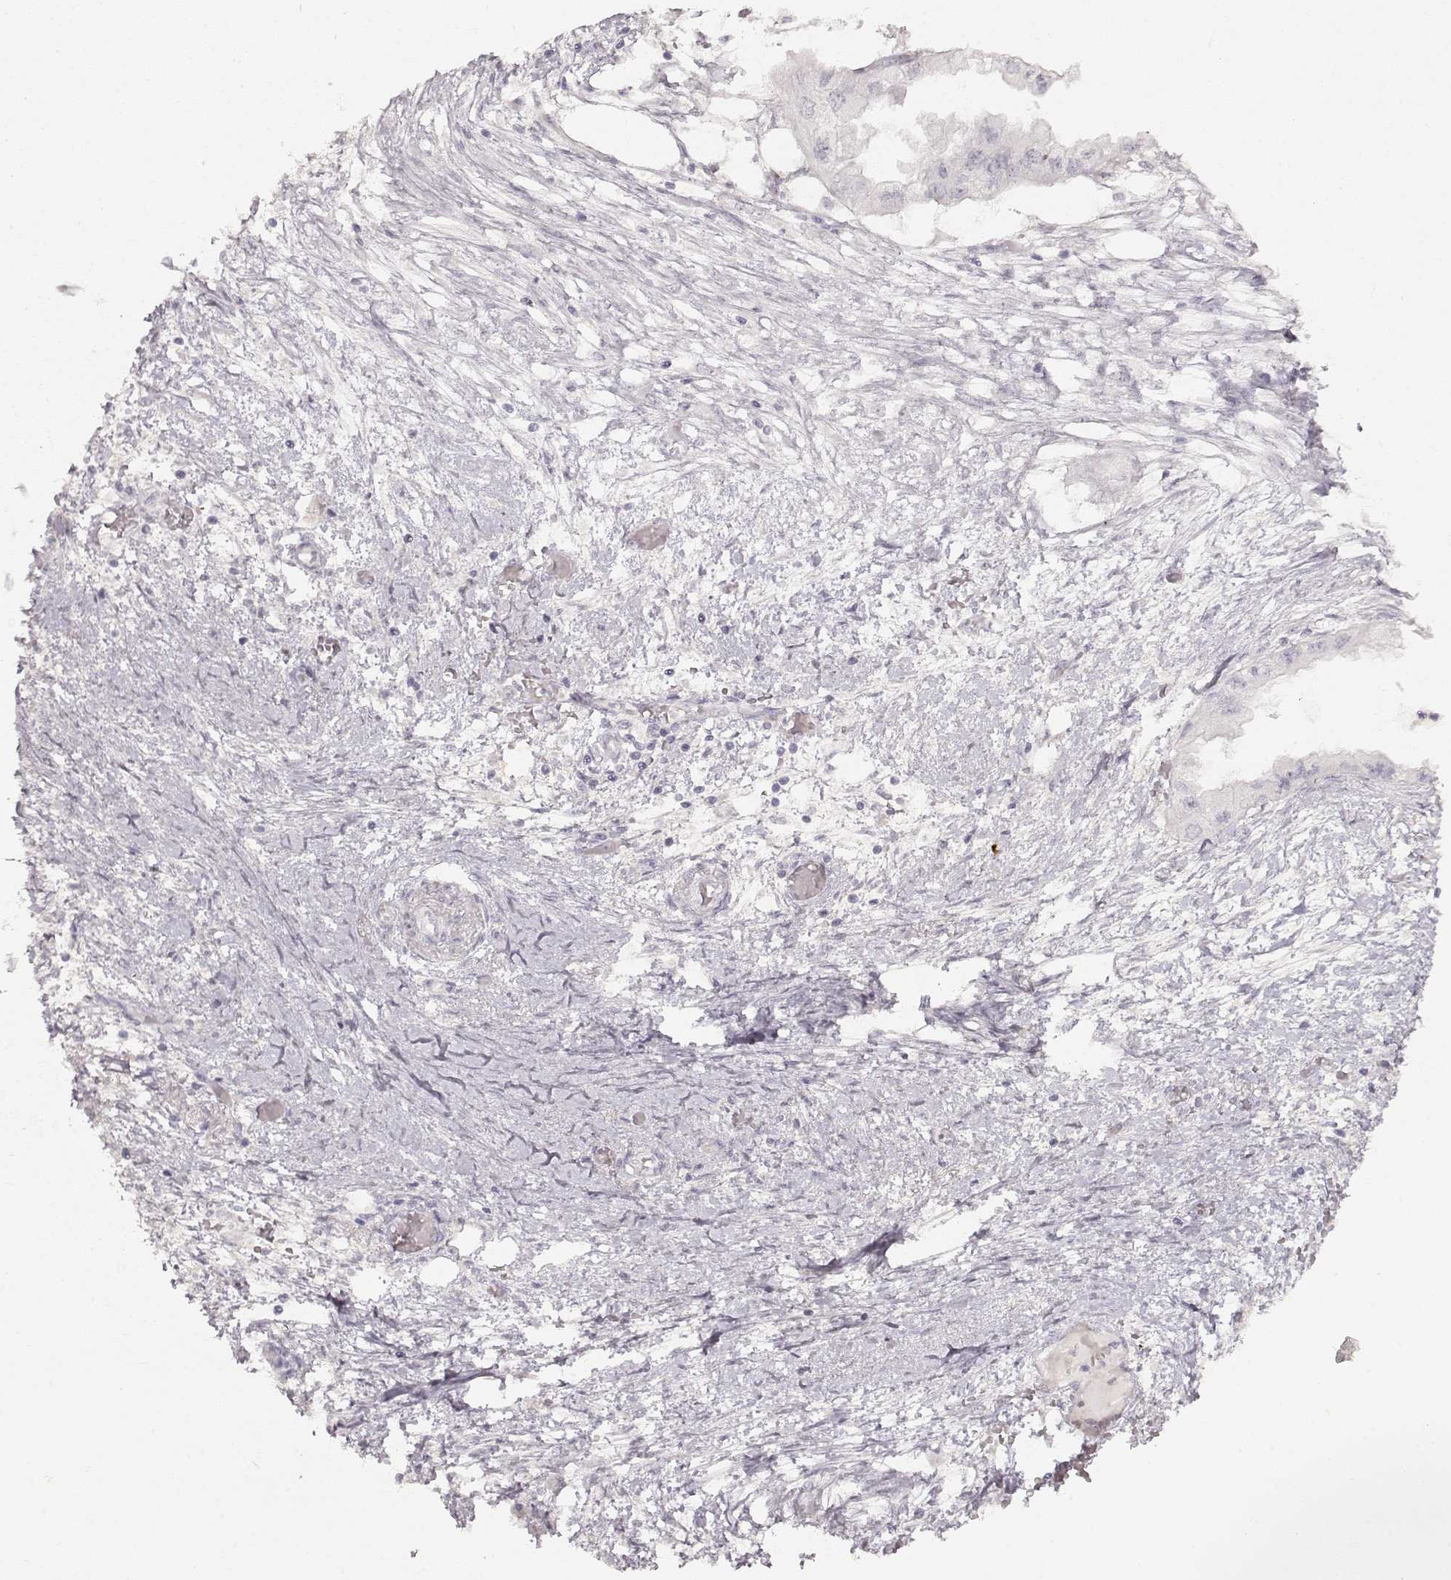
{"staining": {"intensity": "negative", "quantity": "none", "location": "none"}, "tissue": "endometrial cancer", "cell_type": "Tumor cells", "image_type": "cancer", "snomed": [{"axis": "morphology", "description": "Adenocarcinoma, NOS"}, {"axis": "morphology", "description": "Adenocarcinoma, metastatic, NOS"}, {"axis": "topography", "description": "Adipose tissue"}, {"axis": "topography", "description": "Endometrium"}], "caption": "DAB (3,3'-diaminobenzidine) immunohistochemical staining of human endometrial cancer (adenocarcinoma) demonstrates no significant expression in tumor cells.", "gene": "S100B", "patient": {"sex": "female", "age": 67}}